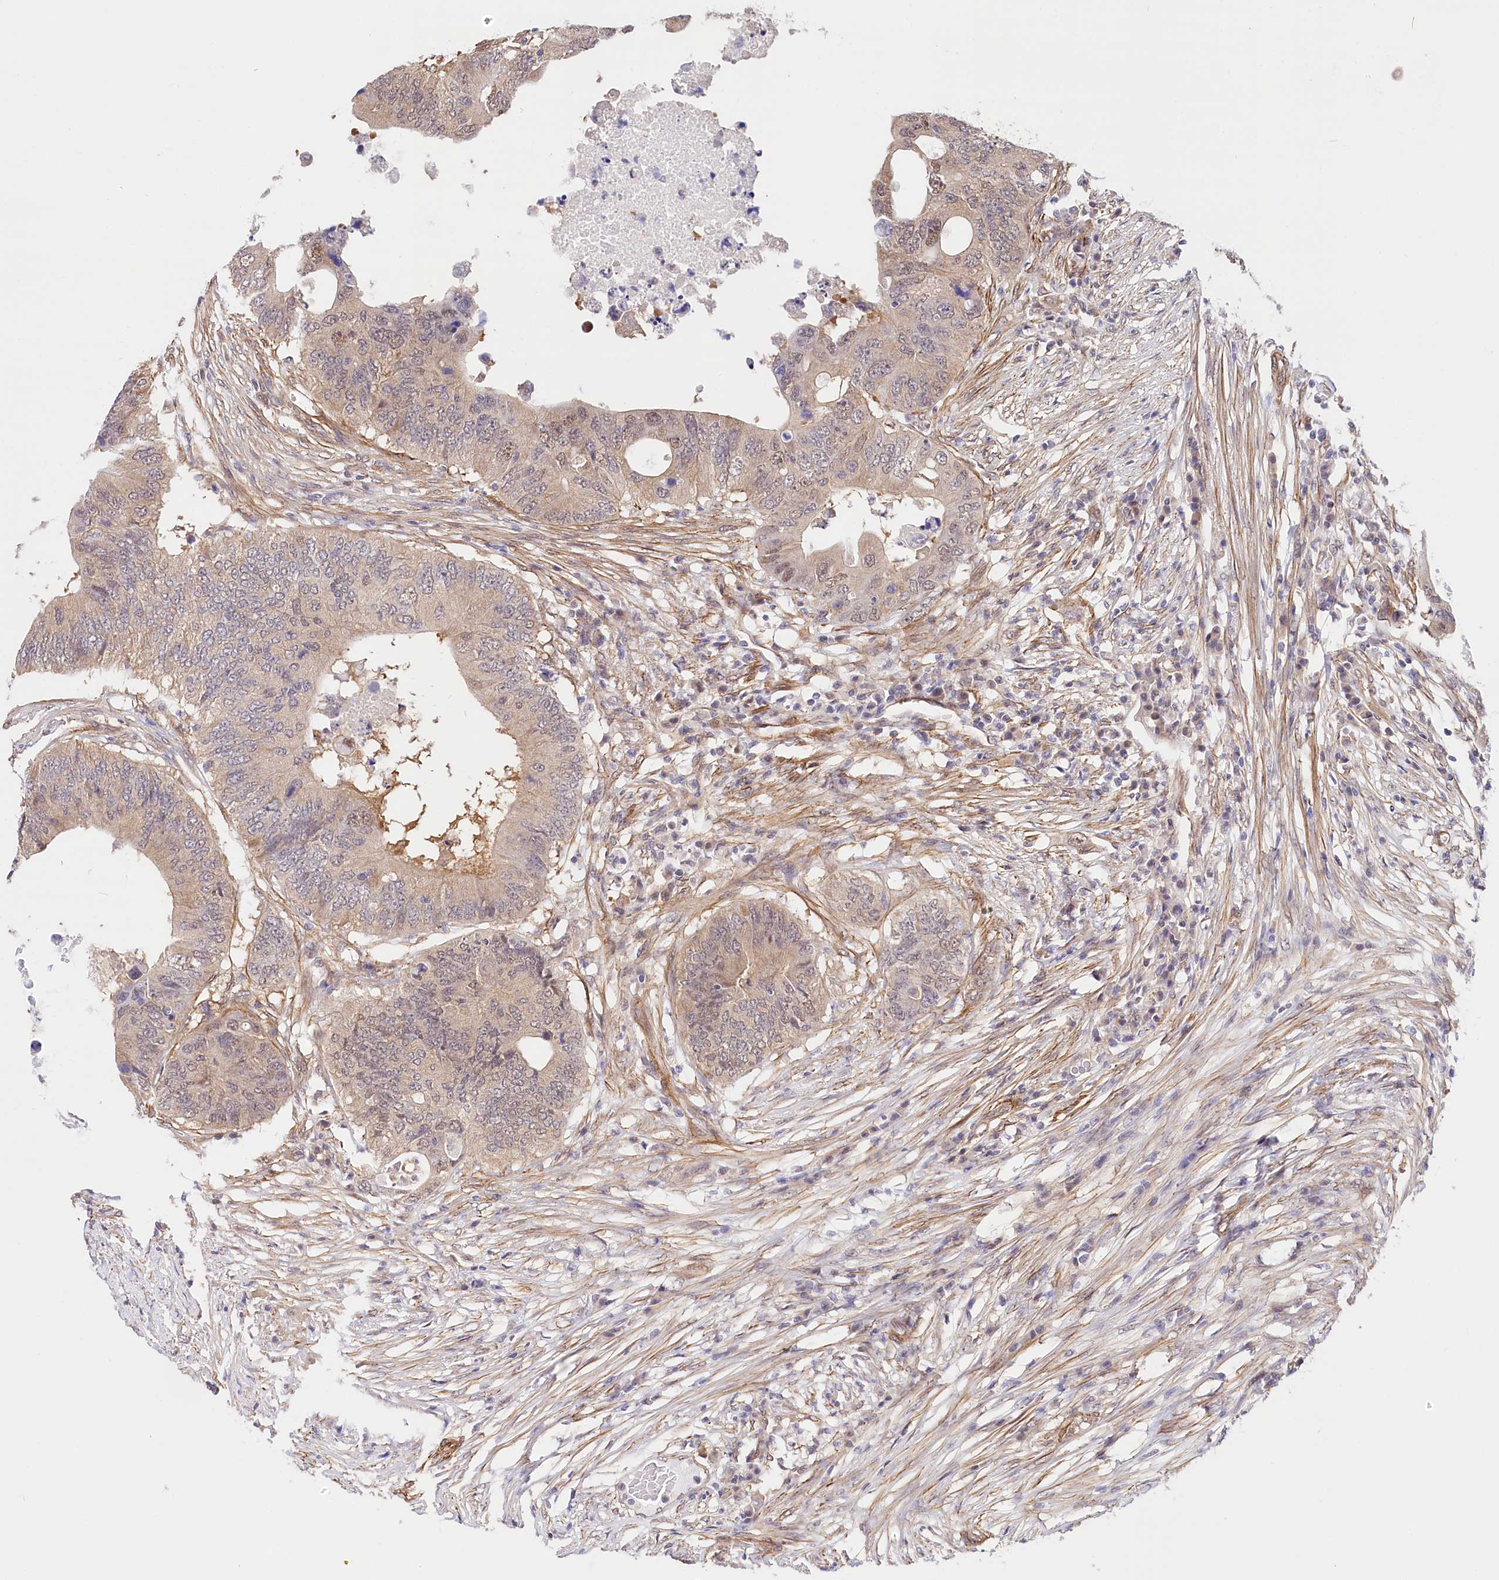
{"staining": {"intensity": "weak", "quantity": "<25%", "location": "cytoplasmic/membranous,nuclear"}, "tissue": "colorectal cancer", "cell_type": "Tumor cells", "image_type": "cancer", "snomed": [{"axis": "morphology", "description": "Adenocarcinoma, NOS"}, {"axis": "topography", "description": "Colon"}], "caption": "Tumor cells show no significant protein staining in adenocarcinoma (colorectal).", "gene": "PPP2R5B", "patient": {"sex": "male", "age": 71}}